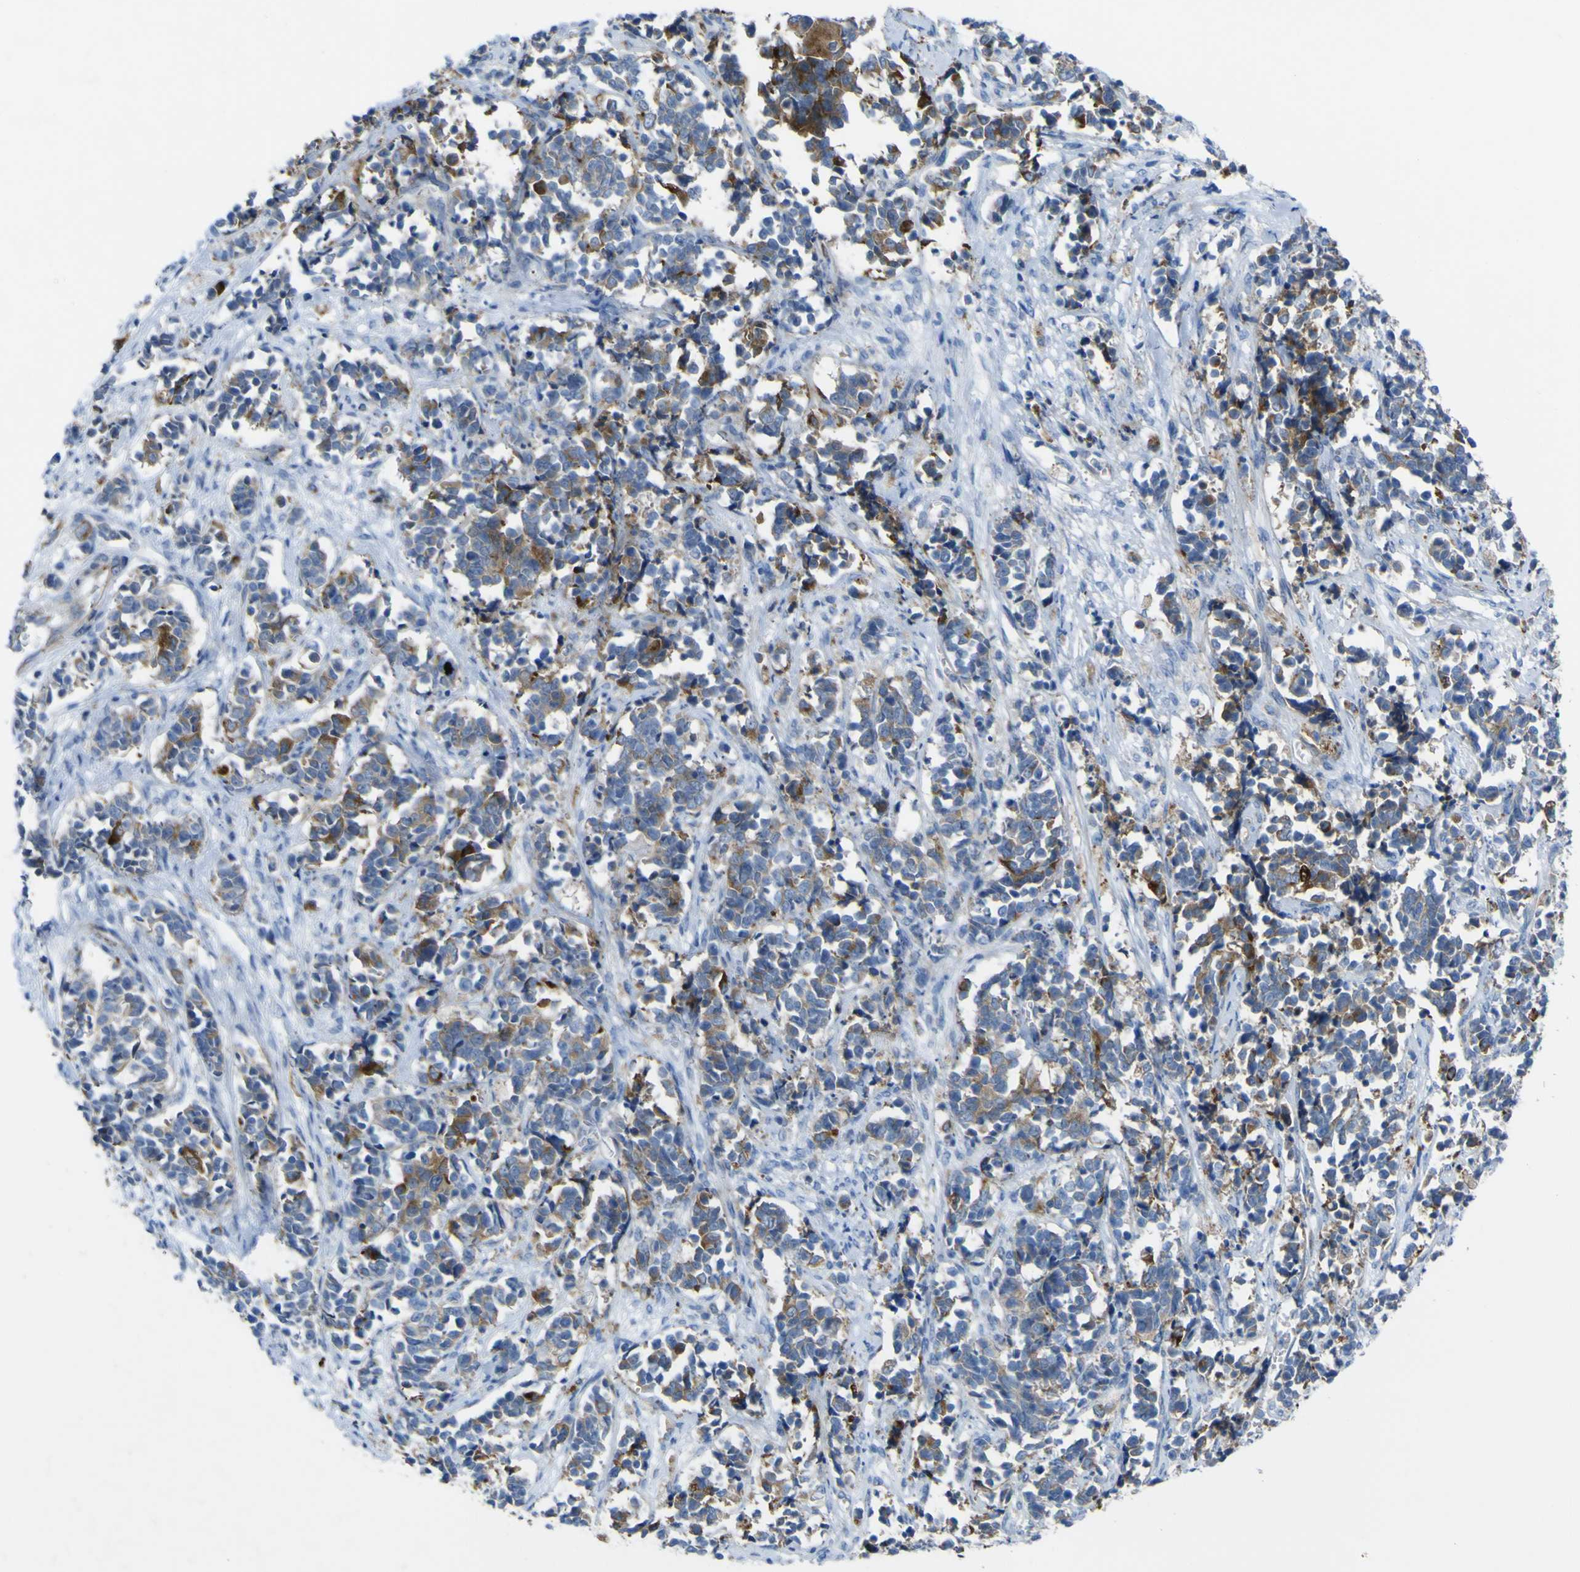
{"staining": {"intensity": "moderate", "quantity": "25%-75%", "location": "cytoplasmic/membranous"}, "tissue": "cervical cancer", "cell_type": "Tumor cells", "image_type": "cancer", "snomed": [{"axis": "morphology", "description": "Normal tissue, NOS"}, {"axis": "morphology", "description": "Squamous cell carcinoma, NOS"}, {"axis": "topography", "description": "Cervix"}], "caption": "The histopathology image displays staining of cervical squamous cell carcinoma, revealing moderate cytoplasmic/membranous protein staining (brown color) within tumor cells.", "gene": "CST3", "patient": {"sex": "female", "age": 35}}